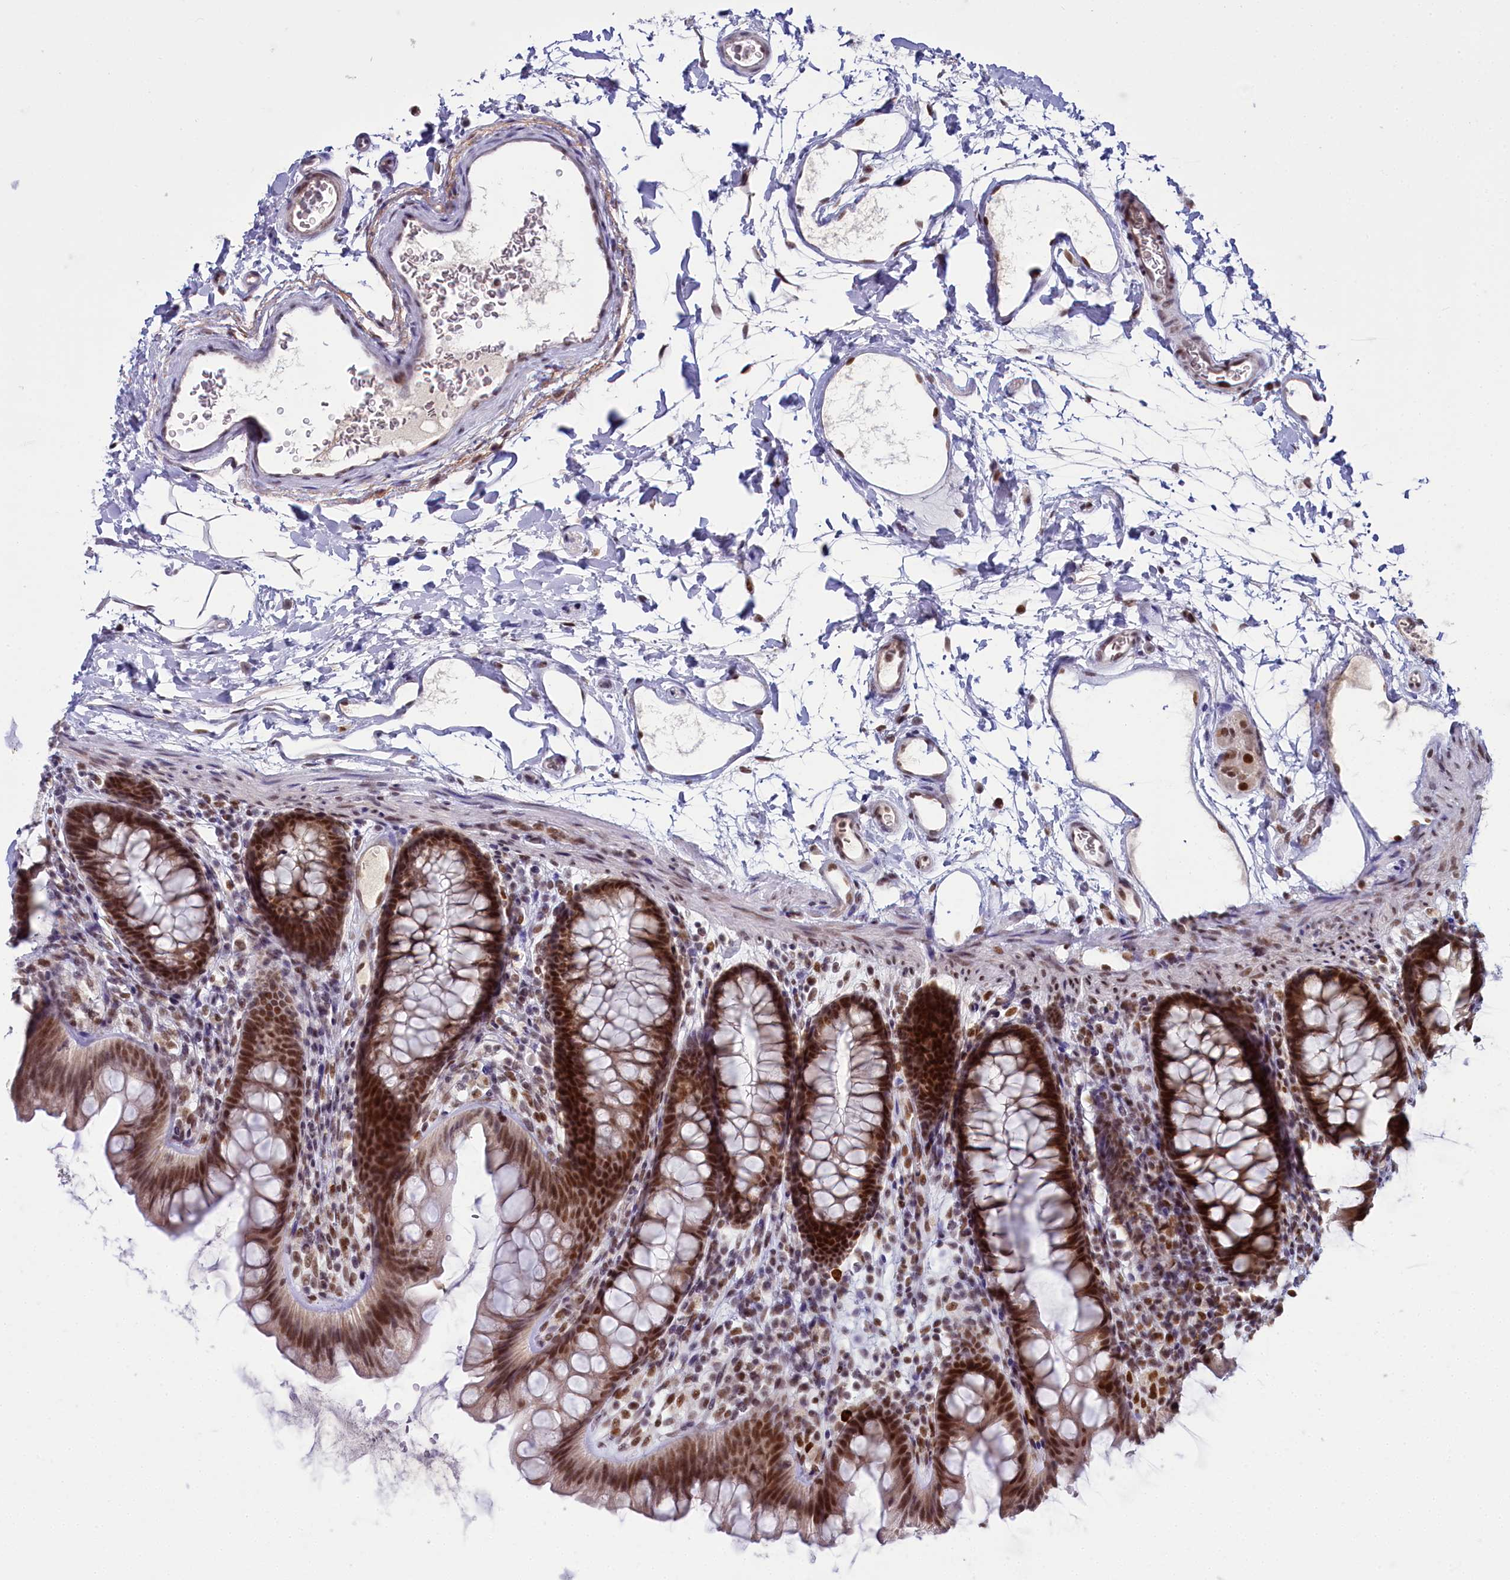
{"staining": {"intensity": "moderate", "quantity": ">75%", "location": "cytoplasmic/membranous,nuclear"}, "tissue": "colon", "cell_type": "Endothelial cells", "image_type": "normal", "snomed": [{"axis": "morphology", "description": "Normal tissue, NOS"}, {"axis": "topography", "description": "Colon"}], "caption": "This is a histology image of immunohistochemistry staining of benign colon, which shows moderate staining in the cytoplasmic/membranous,nuclear of endothelial cells.", "gene": "PPHLN1", "patient": {"sex": "female", "age": 62}}